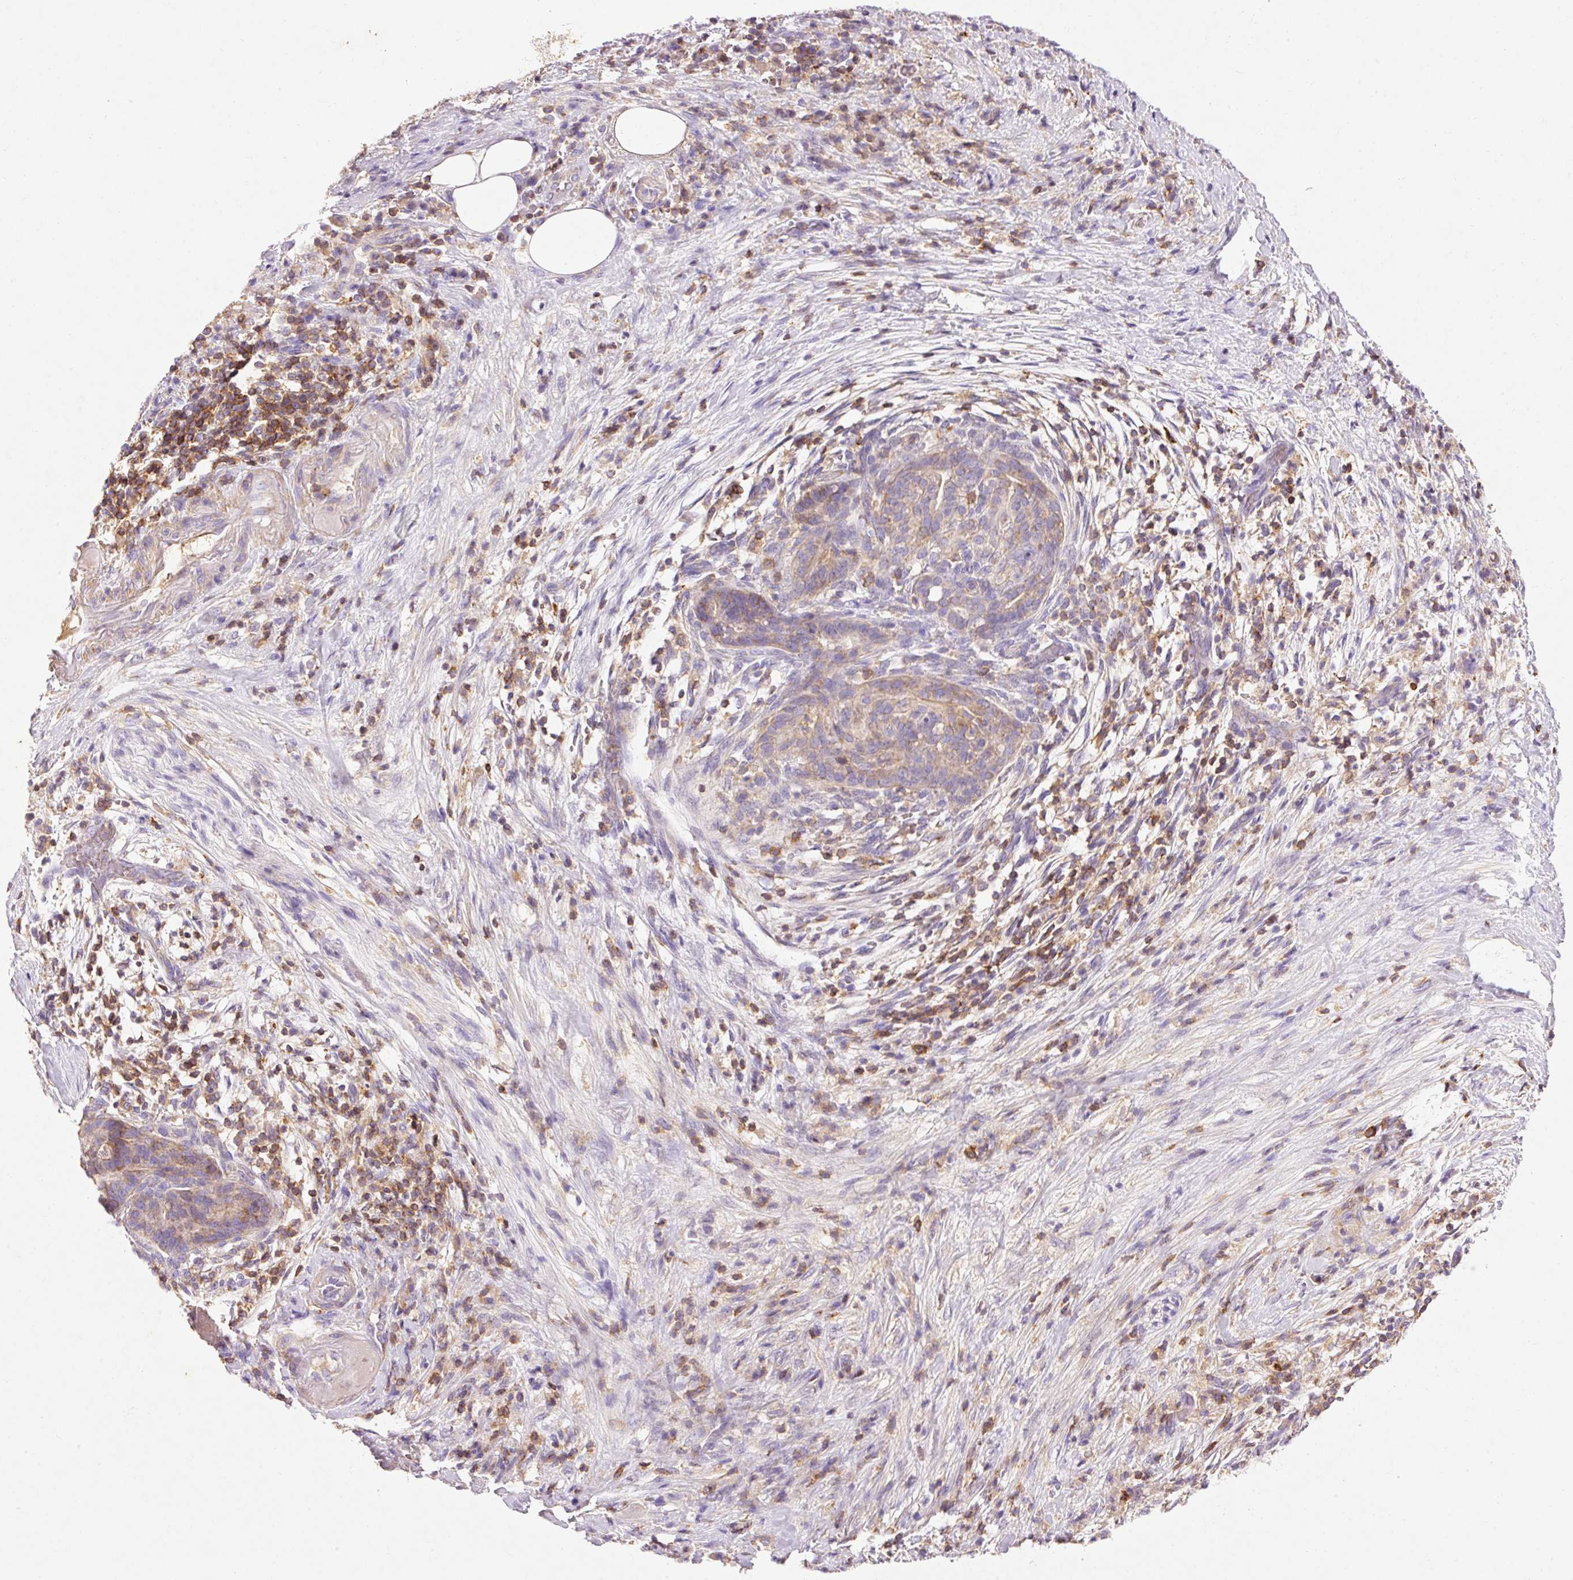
{"staining": {"intensity": "weak", "quantity": ">75%", "location": "cytoplasmic/membranous"}, "tissue": "pancreatic cancer", "cell_type": "Tumor cells", "image_type": "cancer", "snomed": [{"axis": "morphology", "description": "Adenocarcinoma, NOS"}, {"axis": "topography", "description": "Pancreas"}], "caption": "High-magnification brightfield microscopy of pancreatic cancer (adenocarcinoma) stained with DAB (brown) and counterstained with hematoxylin (blue). tumor cells exhibit weak cytoplasmic/membranous positivity is present in approximately>75% of cells.", "gene": "IMMT", "patient": {"sex": "male", "age": 44}}